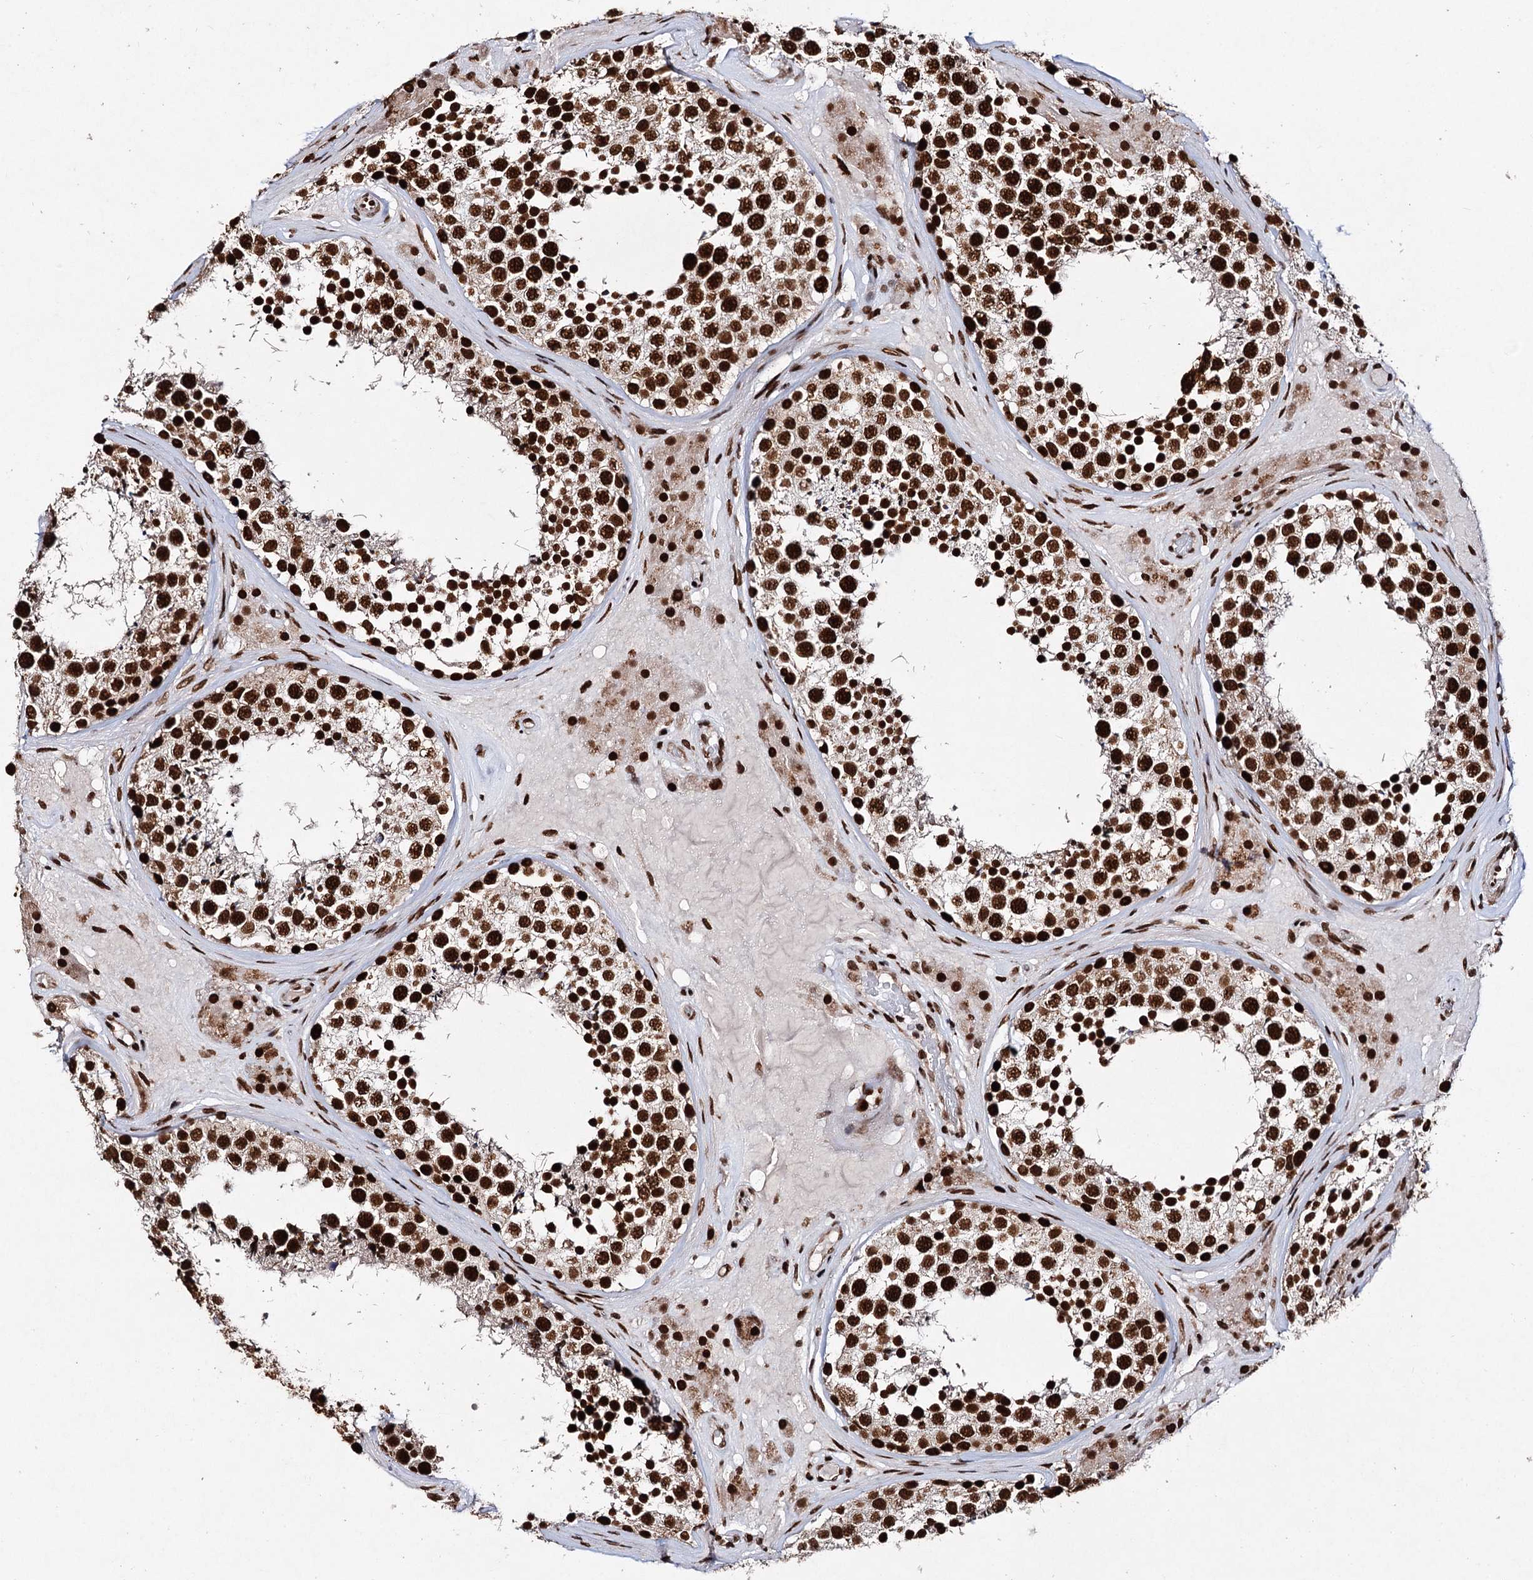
{"staining": {"intensity": "strong", "quantity": ">75%", "location": "nuclear"}, "tissue": "testis", "cell_type": "Cells in seminiferous ducts", "image_type": "normal", "snomed": [{"axis": "morphology", "description": "Normal tissue, NOS"}, {"axis": "topography", "description": "Testis"}], "caption": "Immunohistochemistry (IHC) image of unremarkable human testis stained for a protein (brown), which exhibits high levels of strong nuclear positivity in approximately >75% of cells in seminiferous ducts.", "gene": "MATR3", "patient": {"sex": "male", "age": 46}}